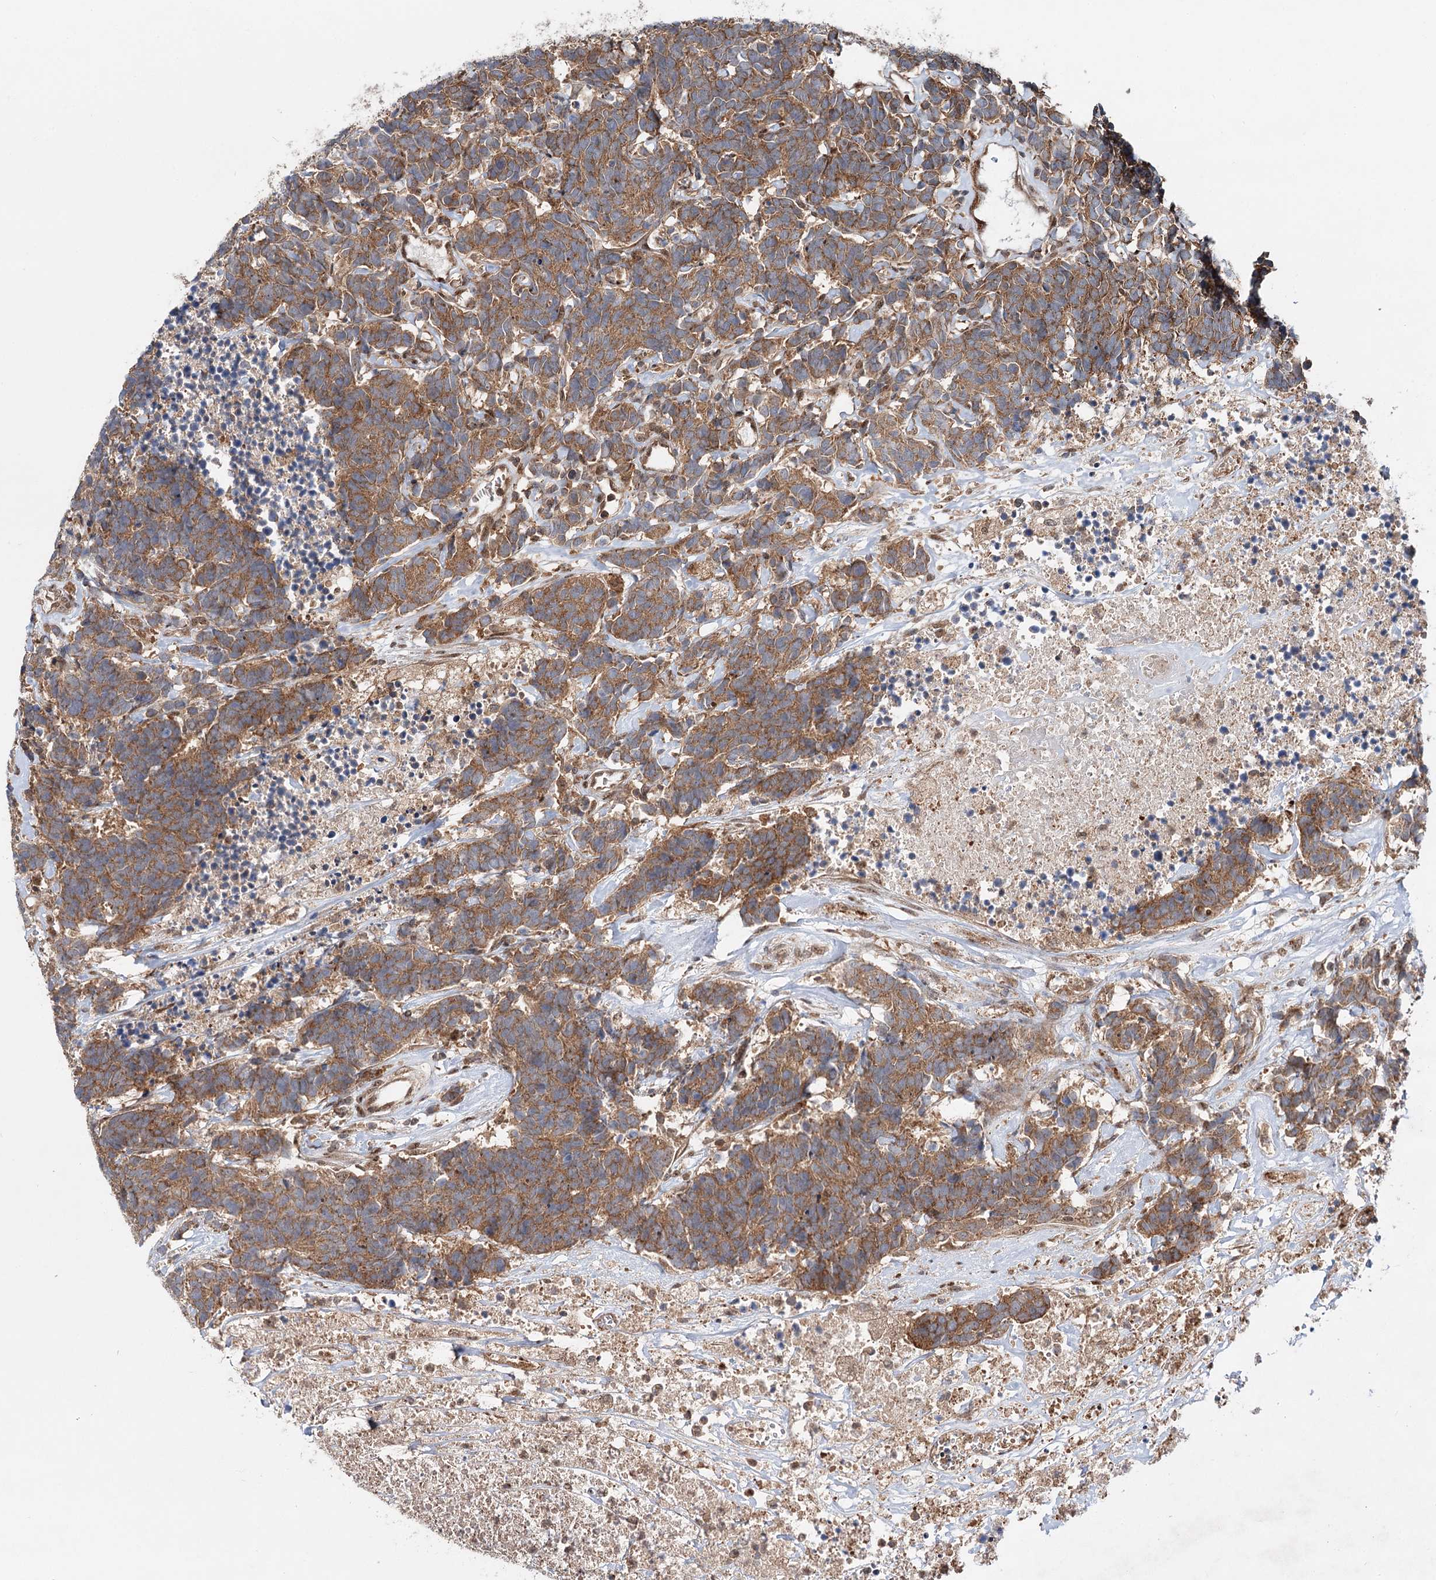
{"staining": {"intensity": "moderate", "quantity": ">75%", "location": "cytoplasmic/membranous"}, "tissue": "carcinoid", "cell_type": "Tumor cells", "image_type": "cancer", "snomed": [{"axis": "morphology", "description": "Carcinoma, NOS"}, {"axis": "morphology", "description": "Carcinoid, malignant, NOS"}, {"axis": "topography", "description": "Urinary bladder"}], "caption": "Human carcinoid stained for a protein (brown) shows moderate cytoplasmic/membranous positive staining in approximately >75% of tumor cells.", "gene": "C12orf4", "patient": {"sex": "male", "age": 57}}